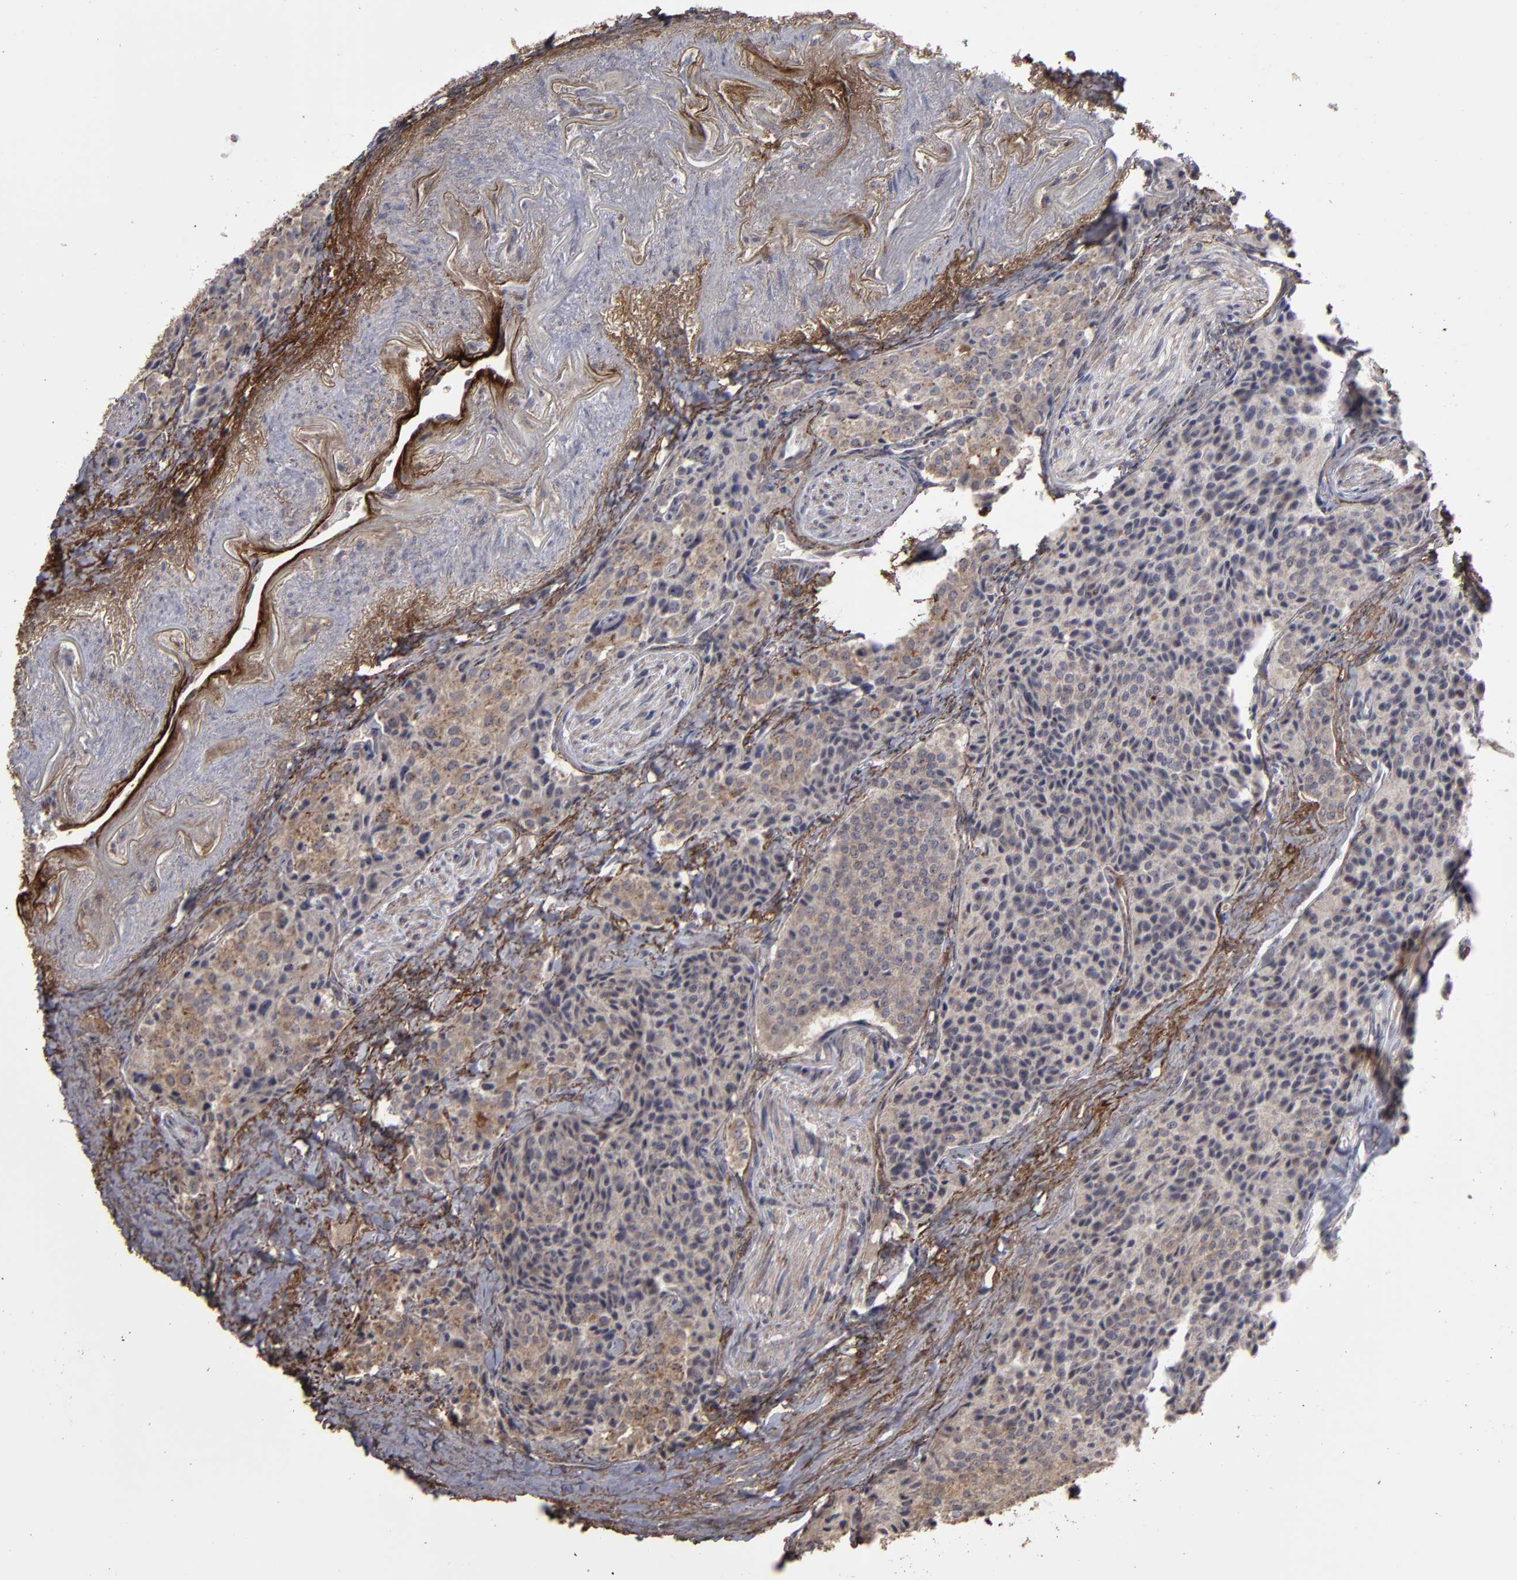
{"staining": {"intensity": "moderate", "quantity": ">75%", "location": "cytoplasmic/membranous"}, "tissue": "carcinoid", "cell_type": "Tumor cells", "image_type": "cancer", "snomed": [{"axis": "morphology", "description": "Carcinoid, malignant, NOS"}, {"axis": "topography", "description": "Colon"}], "caption": "Brown immunohistochemical staining in human malignant carcinoid reveals moderate cytoplasmic/membranous positivity in about >75% of tumor cells. (brown staining indicates protein expression, while blue staining denotes nuclei).", "gene": "CD55", "patient": {"sex": "female", "age": 61}}